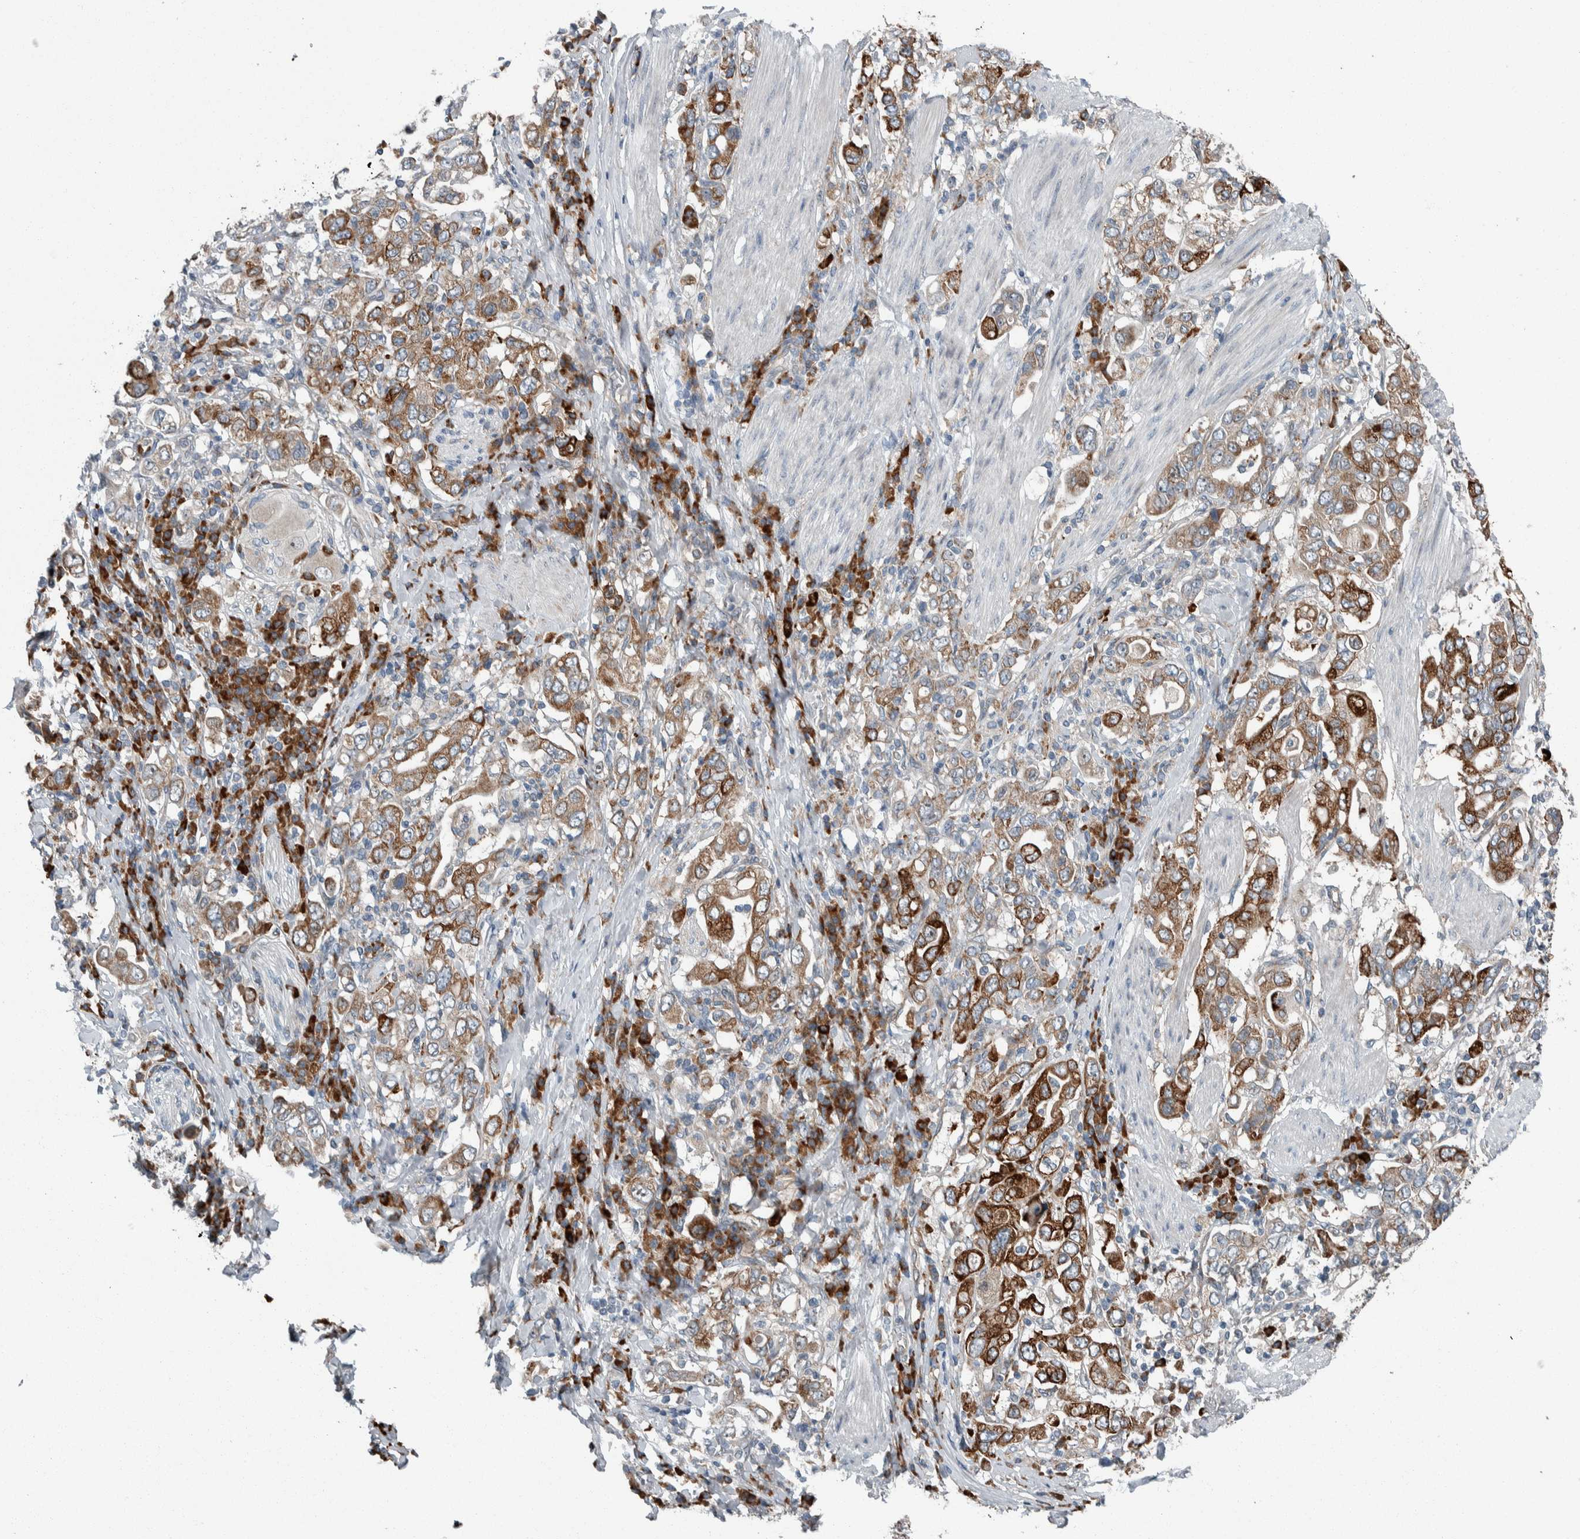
{"staining": {"intensity": "moderate", "quantity": ">75%", "location": "cytoplasmic/membranous"}, "tissue": "stomach cancer", "cell_type": "Tumor cells", "image_type": "cancer", "snomed": [{"axis": "morphology", "description": "Adenocarcinoma, NOS"}, {"axis": "topography", "description": "Stomach, upper"}], "caption": "Immunohistochemistry (IHC) (DAB (3,3'-diaminobenzidine)) staining of human stomach cancer displays moderate cytoplasmic/membranous protein expression in about >75% of tumor cells.", "gene": "USP25", "patient": {"sex": "male", "age": 62}}